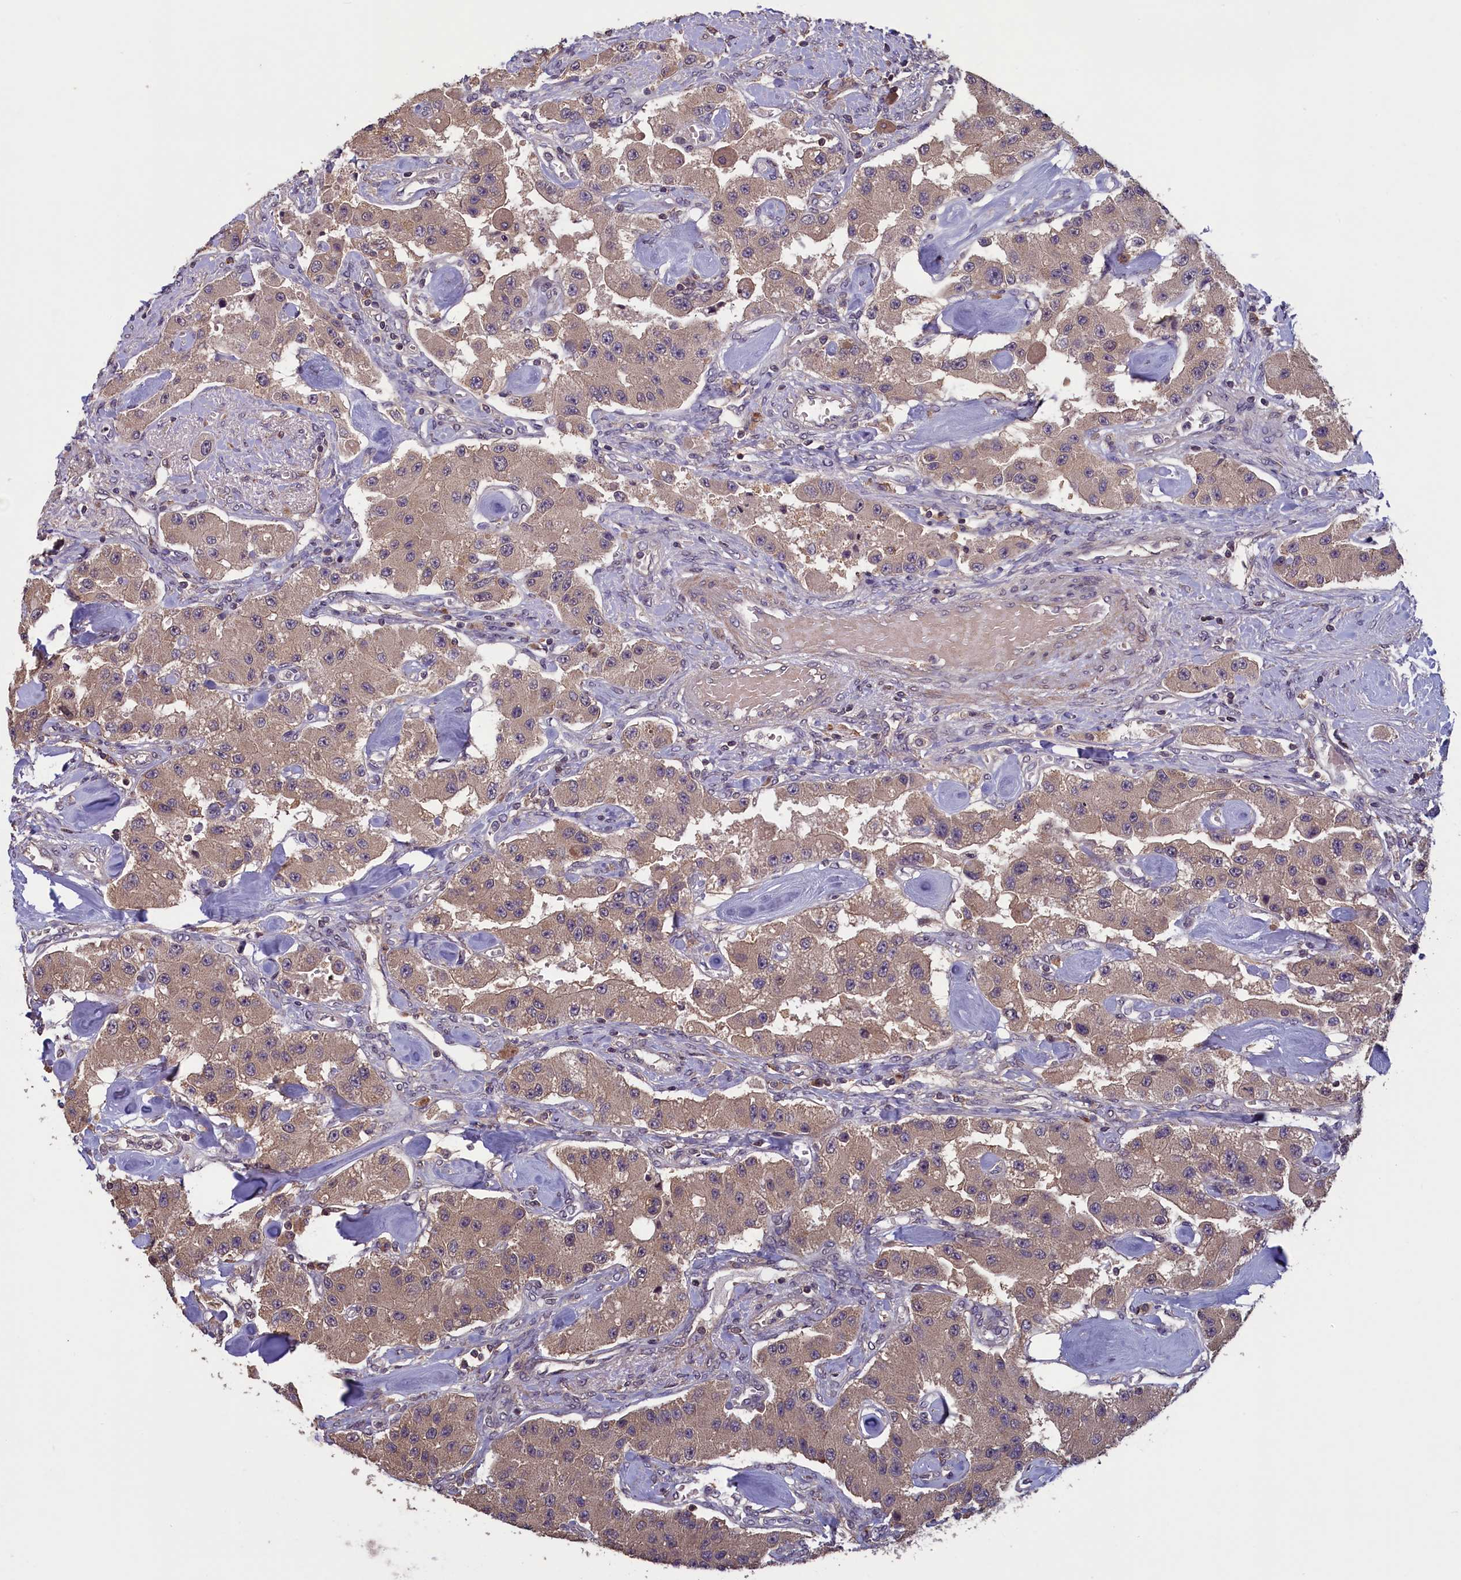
{"staining": {"intensity": "weak", "quantity": ">75%", "location": "cytoplasmic/membranous"}, "tissue": "carcinoid", "cell_type": "Tumor cells", "image_type": "cancer", "snomed": [{"axis": "morphology", "description": "Carcinoid, malignant, NOS"}, {"axis": "topography", "description": "Pancreas"}], "caption": "Immunohistochemistry micrograph of human carcinoid (malignant) stained for a protein (brown), which displays low levels of weak cytoplasmic/membranous positivity in approximately >75% of tumor cells.", "gene": "NUDT6", "patient": {"sex": "male", "age": 41}}